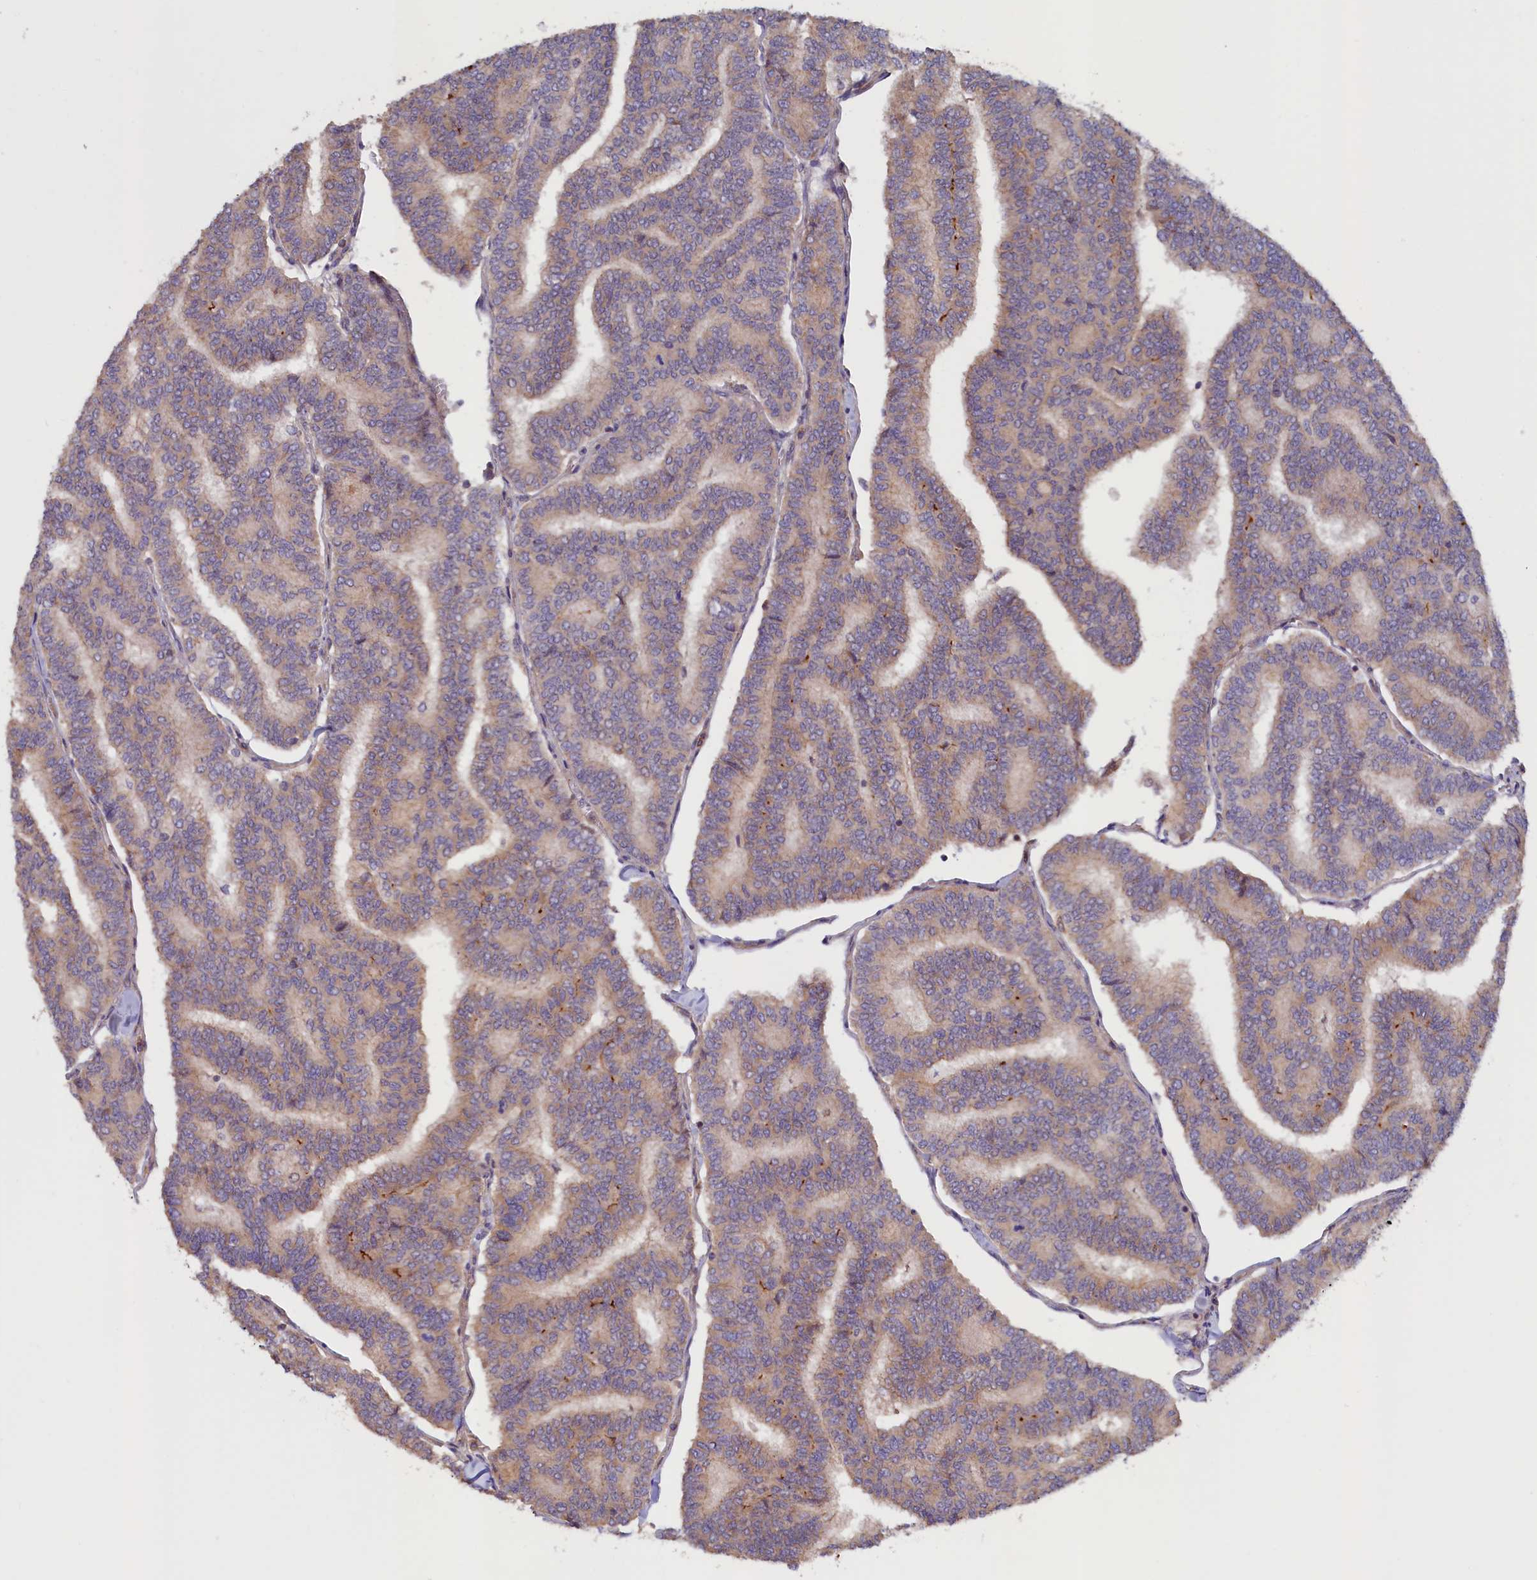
{"staining": {"intensity": "weak", "quantity": ">75%", "location": "cytoplasmic/membranous"}, "tissue": "thyroid cancer", "cell_type": "Tumor cells", "image_type": "cancer", "snomed": [{"axis": "morphology", "description": "Papillary adenocarcinoma, NOS"}, {"axis": "topography", "description": "Thyroid gland"}], "caption": "A low amount of weak cytoplasmic/membranous staining is identified in about >75% of tumor cells in papillary adenocarcinoma (thyroid) tissue.", "gene": "DUOXA1", "patient": {"sex": "female", "age": 35}}